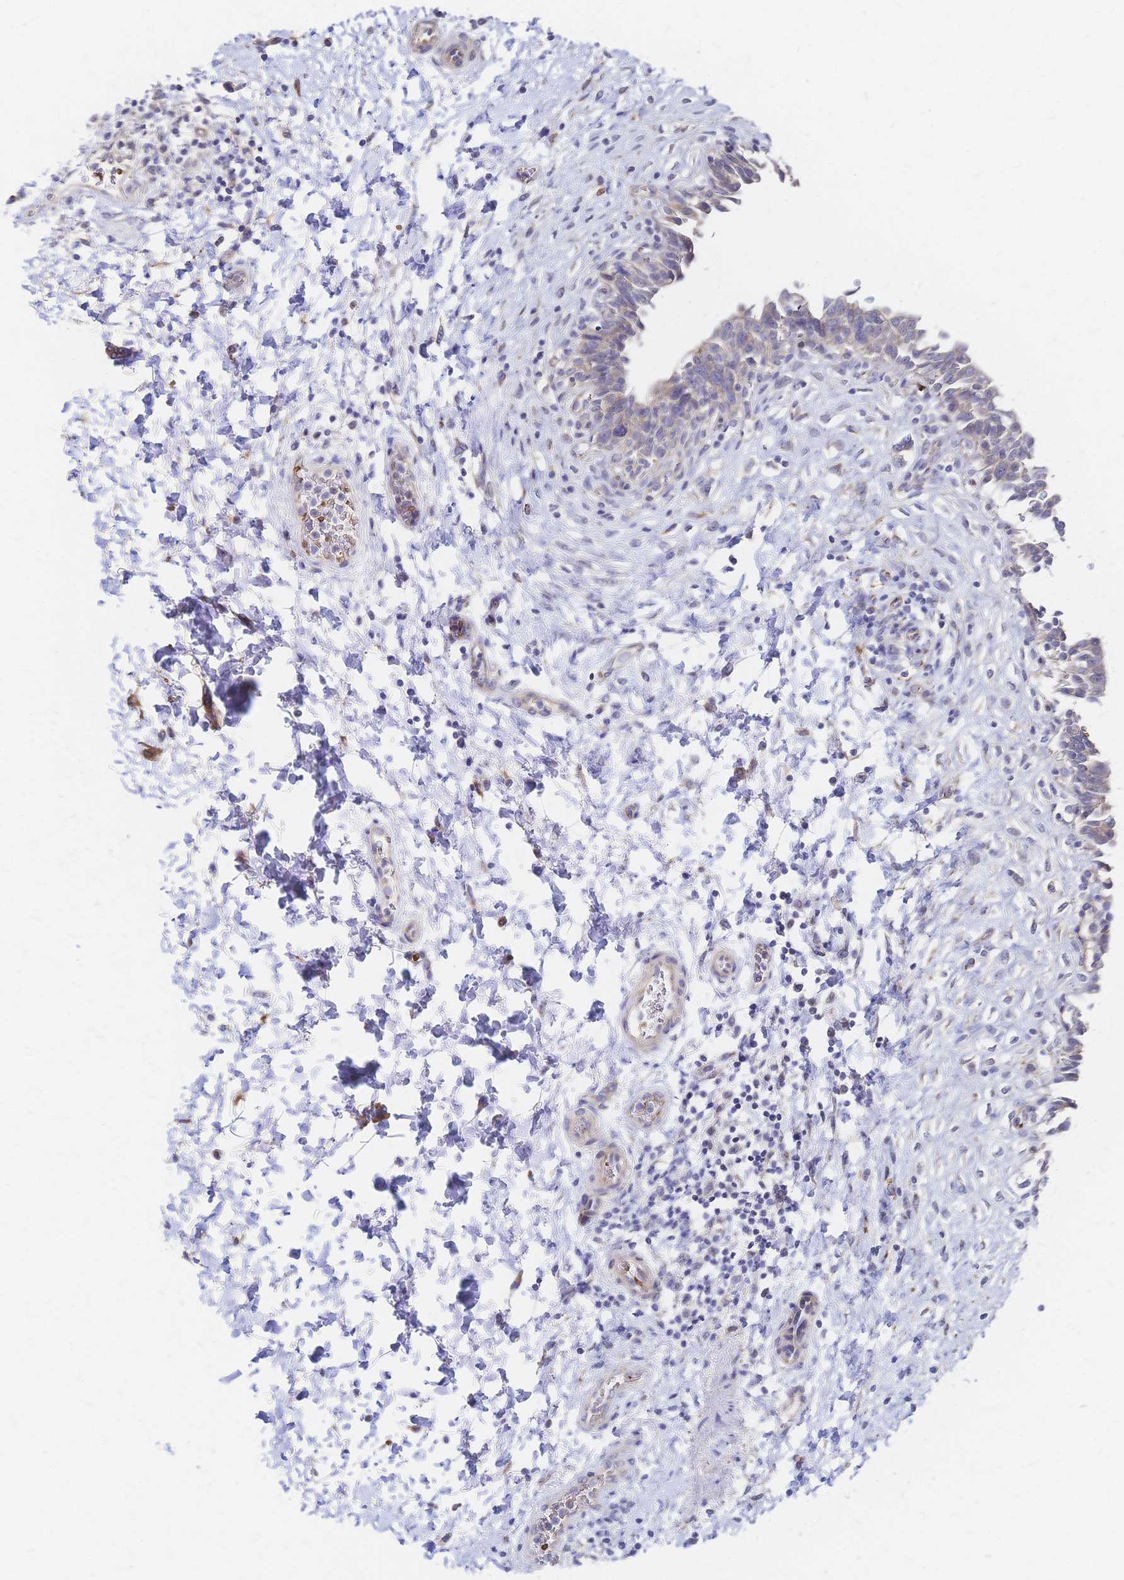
{"staining": {"intensity": "negative", "quantity": "none", "location": "none"}, "tissue": "urinary bladder", "cell_type": "Urothelial cells", "image_type": "normal", "snomed": [{"axis": "morphology", "description": "Normal tissue, NOS"}, {"axis": "topography", "description": "Urinary bladder"}], "caption": "Photomicrograph shows no protein staining in urothelial cells of normal urinary bladder. (IHC, brightfield microscopy, high magnification).", "gene": "SLC5A1", "patient": {"sex": "male", "age": 37}}